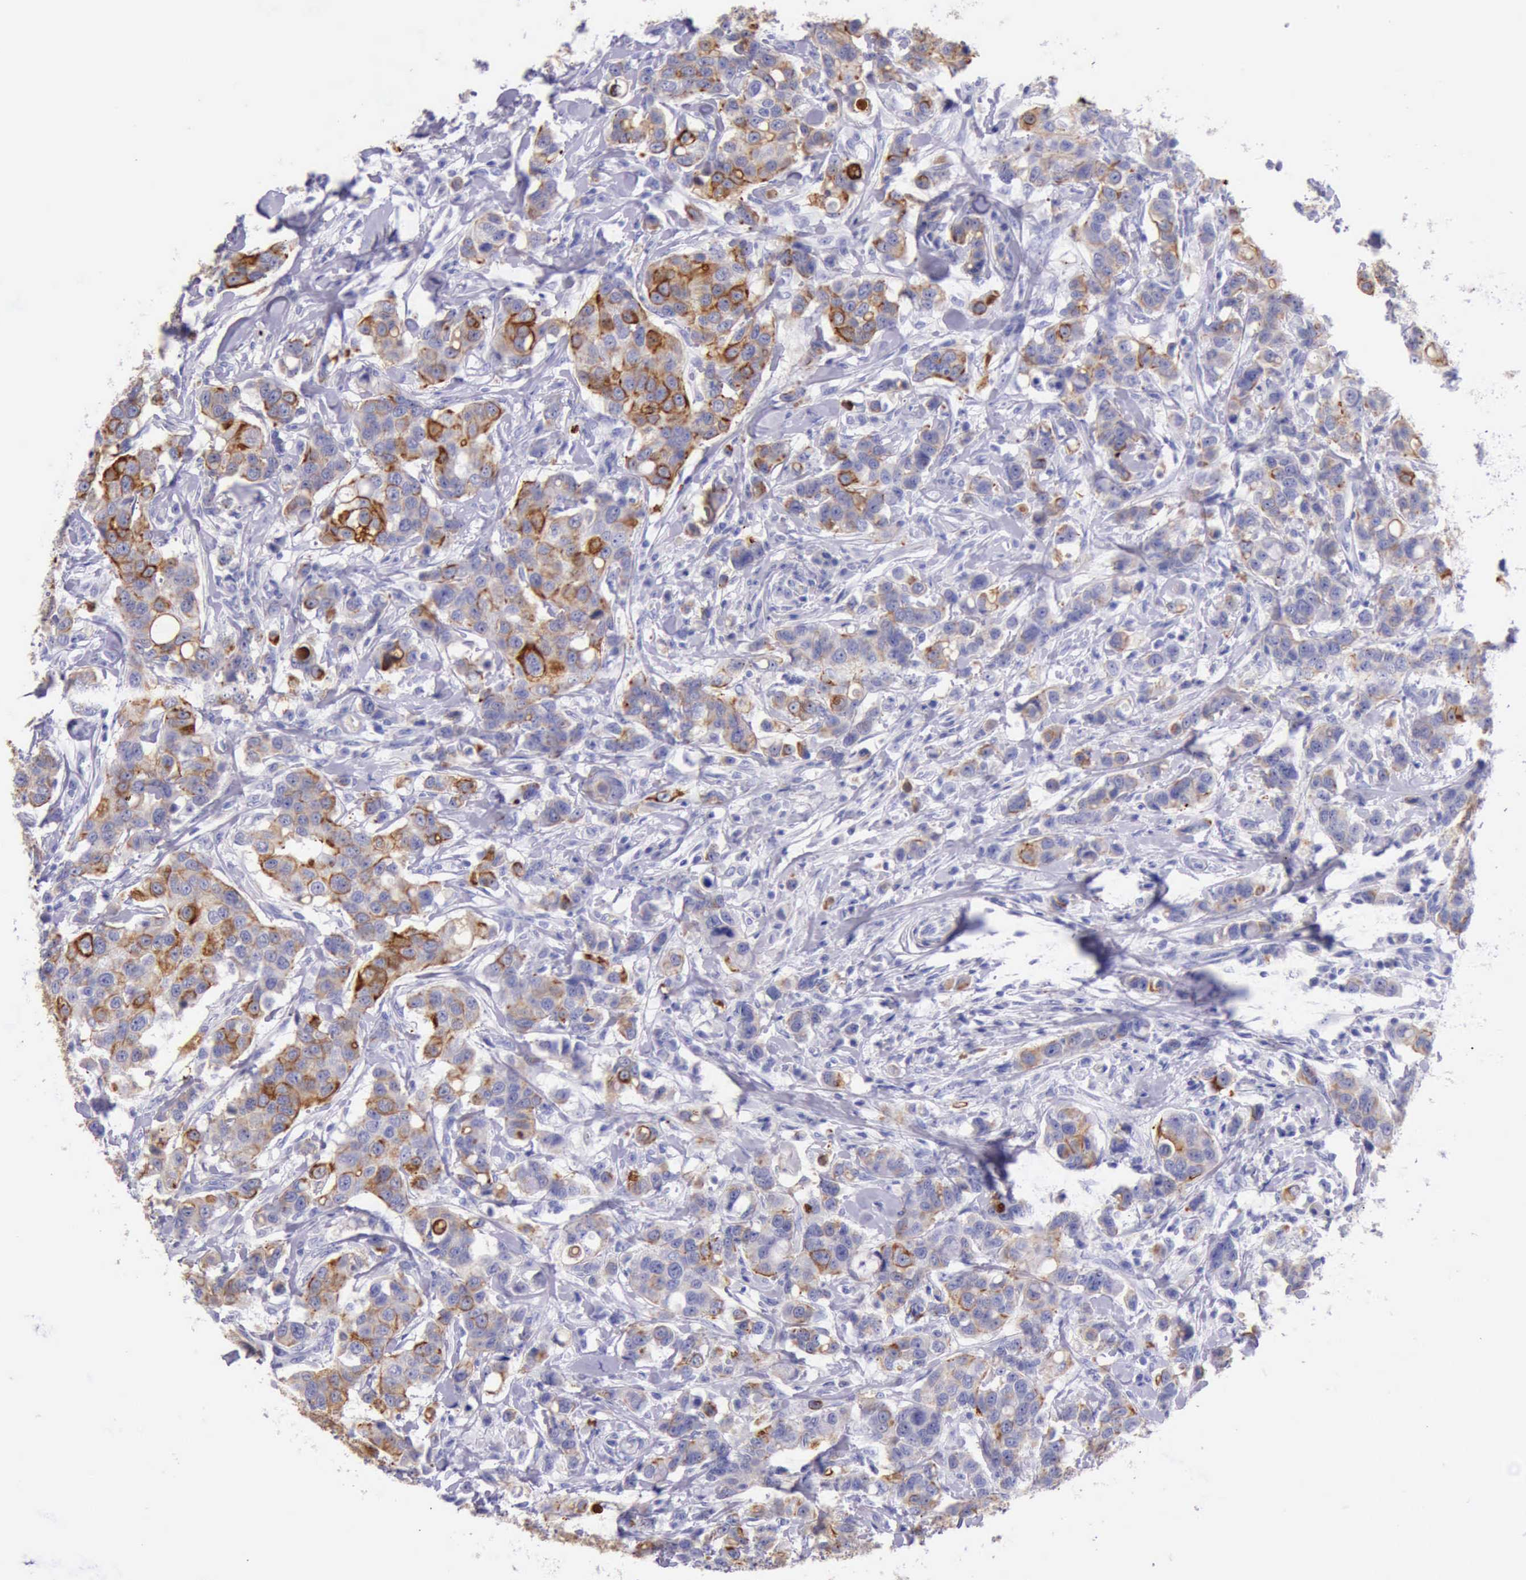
{"staining": {"intensity": "moderate", "quantity": "25%-75%", "location": "cytoplasmic/membranous"}, "tissue": "breast cancer", "cell_type": "Tumor cells", "image_type": "cancer", "snomed": [{"axis": "morphology", "description": "Duct carcinoma"}, {"axis": "topography", "description": "Breast"}], "caption": "Protein positivity by IHC shows moderate cytoplasmic/membranous expression in approximately 25%-75% of tumor cells in breast cancer (infiltrating ductal carcinoma).", "gene": "KRT8", "patient": {"sex": "female", "age": 27}}